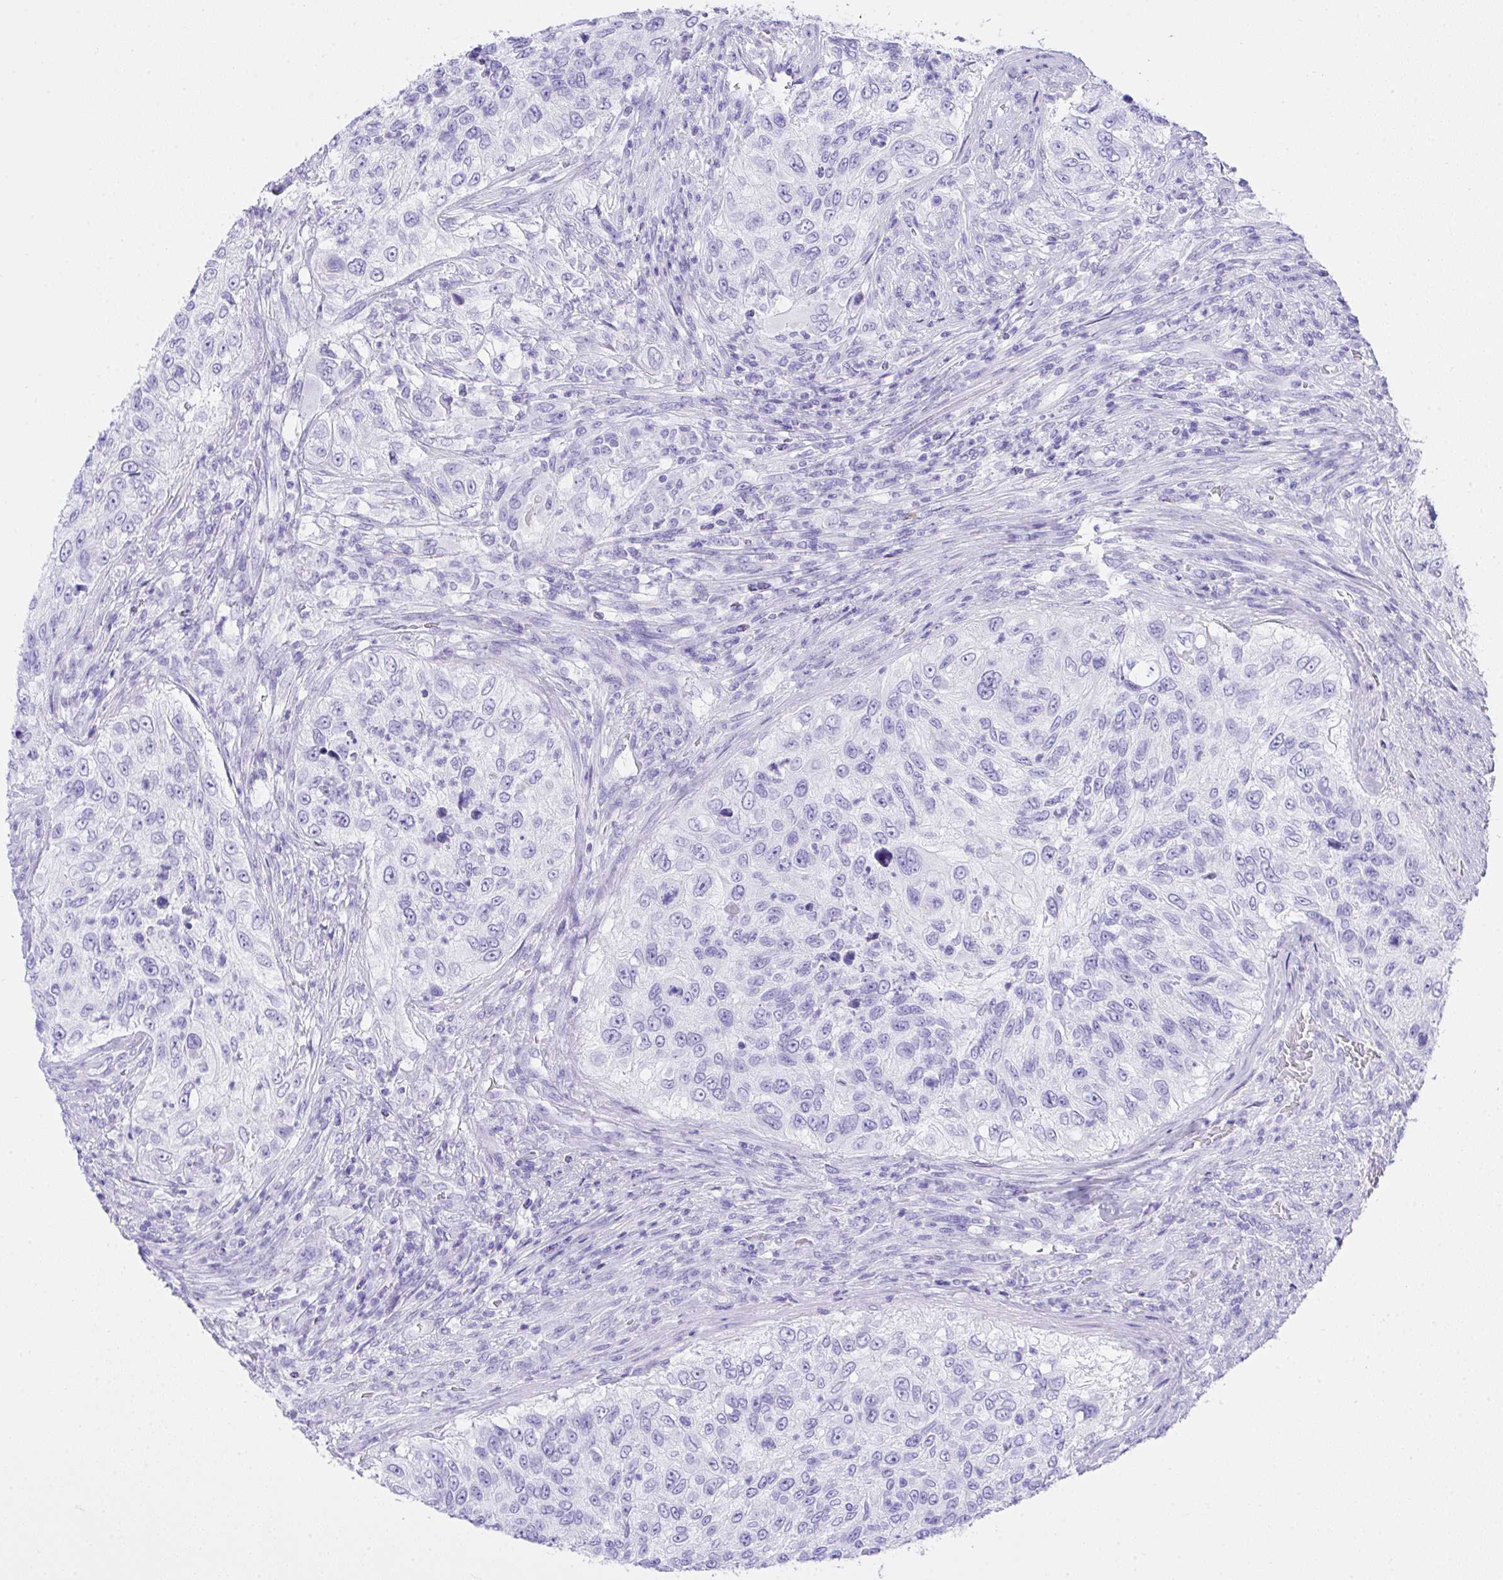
{"staining": {"intensity": "negative", "quantity": "none", "location": "none"}, "tissue": "urothelial cancer", "cell_type": "Tumor cells", "image_type": "cancer", "snomed": [{"axis": "morphology", "description": "Urothelial carcinoma, High grade"}, {"axis": "topography", "description": "Urinary bladder"}], "caption": "Tumor cells show no significant staining in urothelial cancer. Nuclei are stained in blue.", "gene": "AKR1D1", "patient": {"sex": "female", "age": 60}}